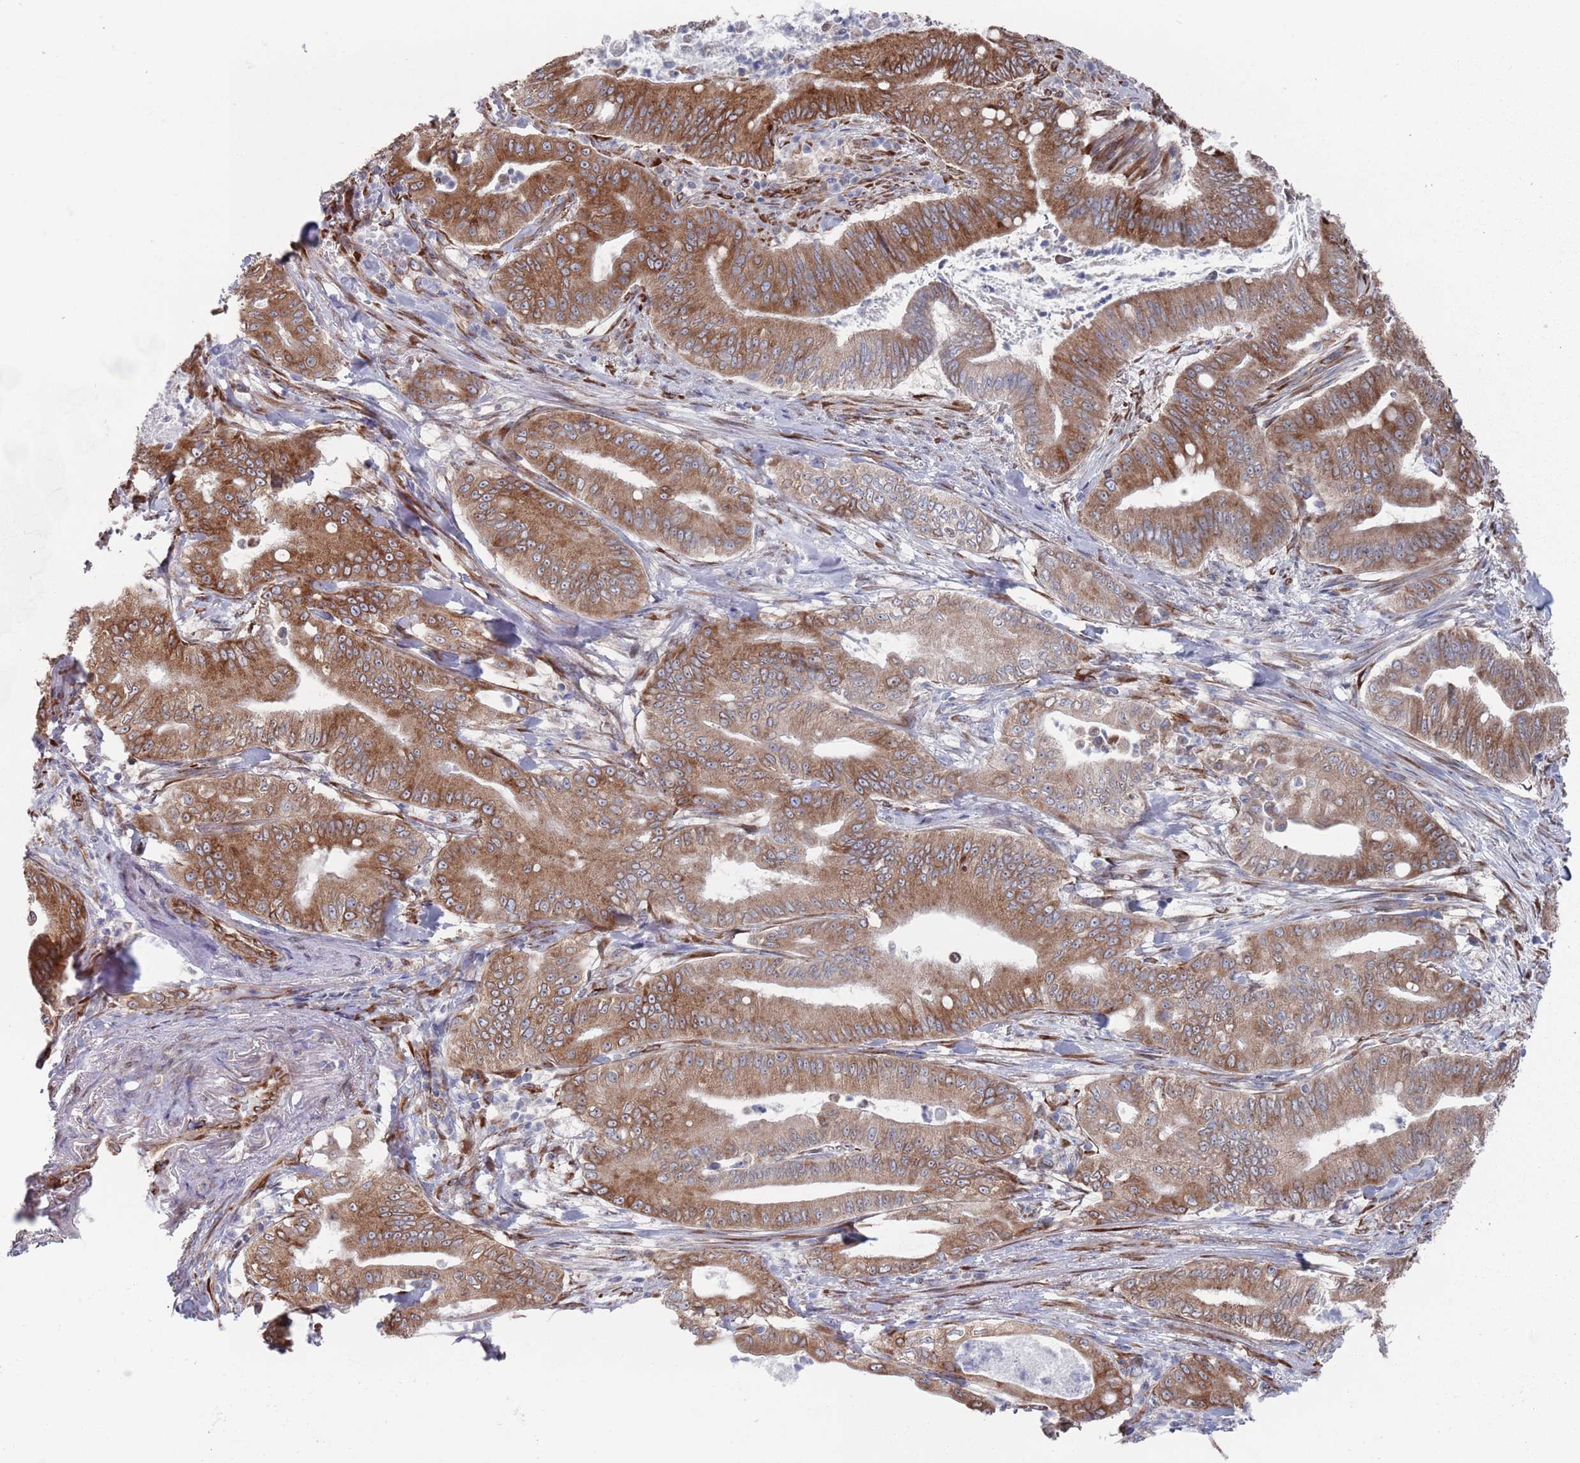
{"staining": {"intensity": "moderate", "quantity": ">75%", "location": "cytoplasmic/membranous"}, "tissue": "pancreatic cancer", "cell_type": "Tumor cells", "image_type": "cancer", "snomed": [{"axis": "morphology", "description": "Adenocarcinoma, NOS"}, {"axis": "topography", "description": "Pancreas"}], "caption": "The histopathology image reveals immunohistochemical staining of adenocarcinoma (pancreatic). There is moderate cytoplasmic/membranous positivity is present in approximately >75% of tumor cells. (Brightfield microscopy of DAB IHC at high magnification).", "gene": "CCDC106", "patient": {"sex": "male", "age": 71}}